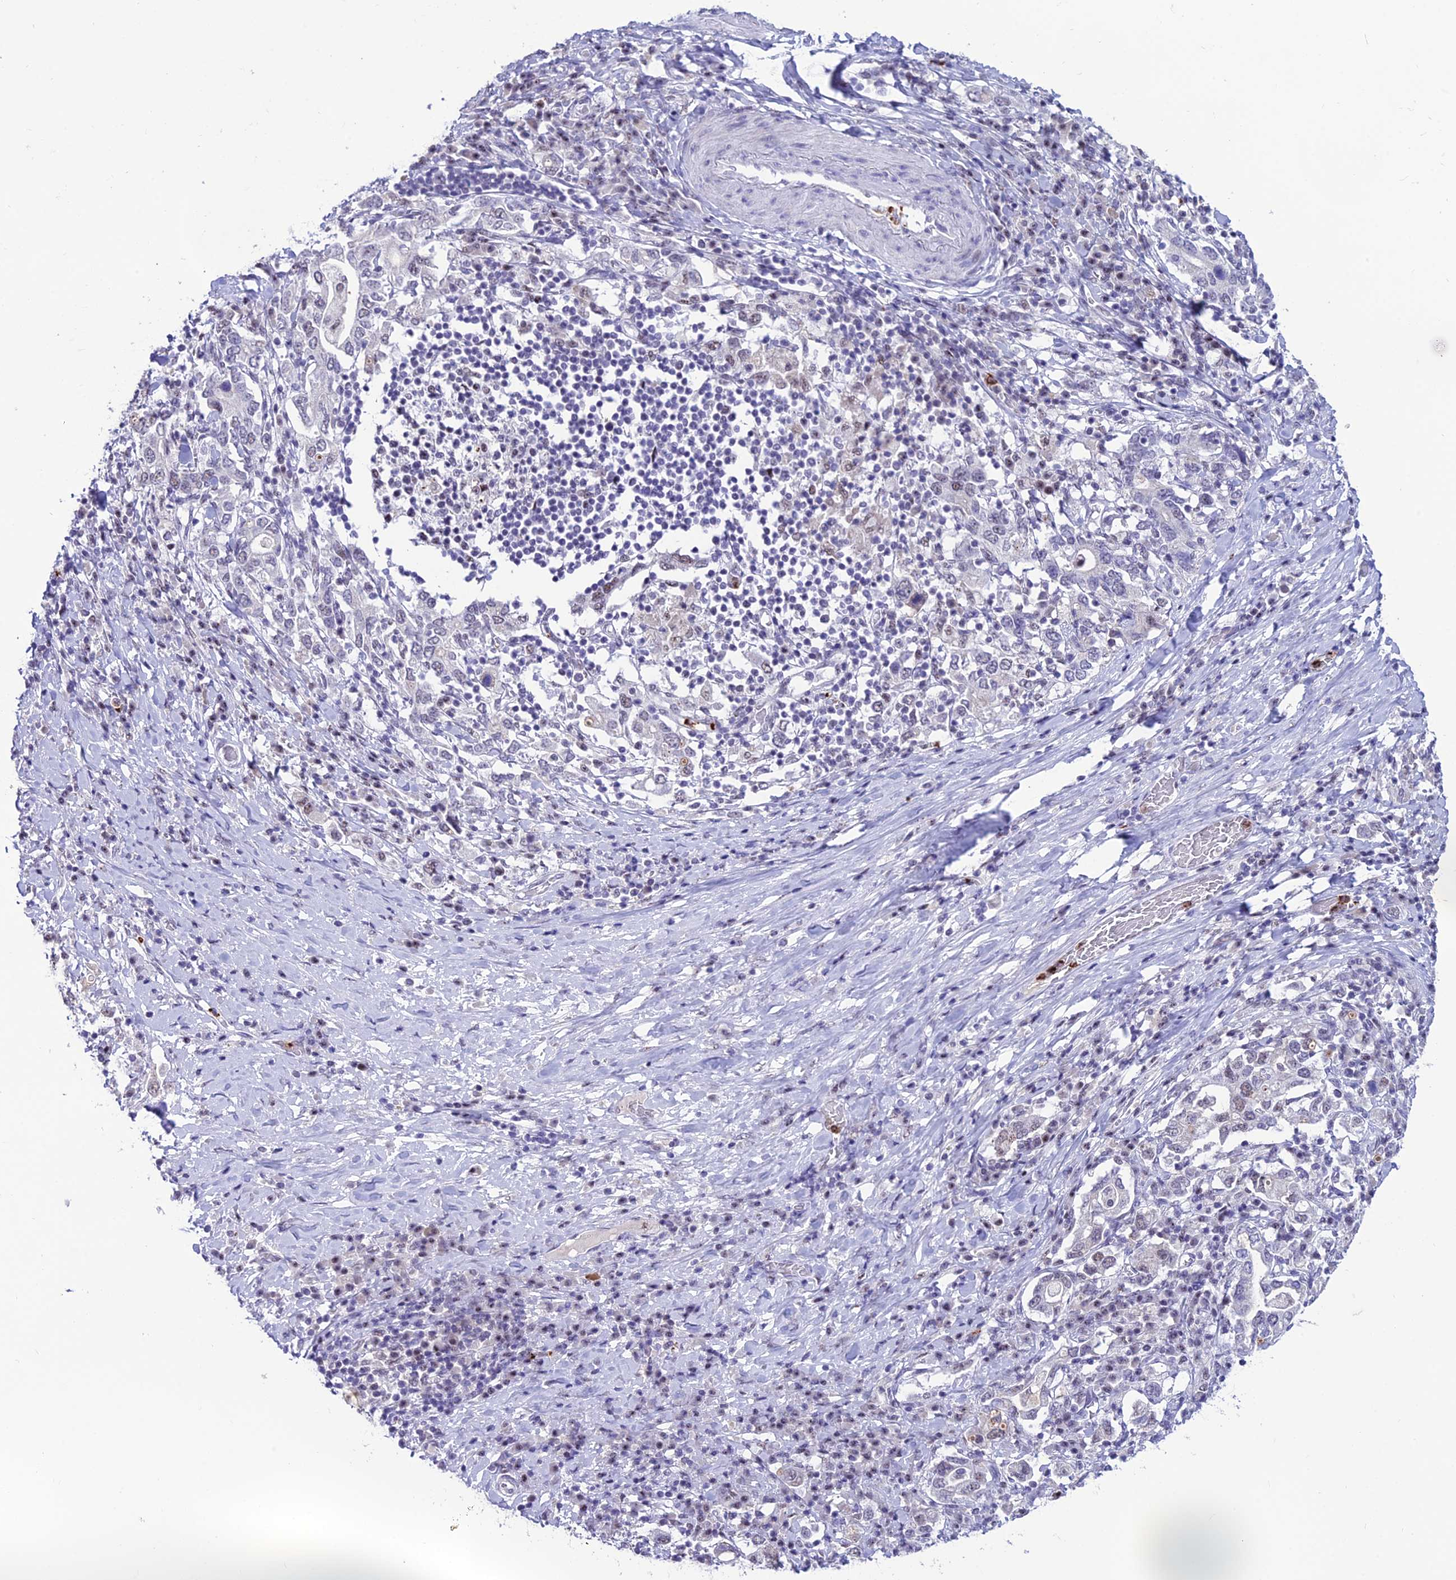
{"staining": {"intensity": "negative", "quantity": "none", "location": "none"}, "tissue": "stomach cancer", "cell_type": "Tumor cells", "image_type": "cancer", "snomed": [{"axis": "morphology", "description": "Adenocarcinoma, NOS"}, {"axis": "topography", "description": "Stomach, upper"}, {"axis": "topography", "description": "Stomach"}], "caption": "The immunohistochemistry (IHC) image has no significant positivity in tumor cells of stomach cancer (adenocarcinoma) tissue. (Stains: DAB IHC with hematoxylin counter stain, Microscopy: brightfield microscopy at high magnification).", "gene": "MFSD2B", "patient": {"sex": "male", "age": 62}}